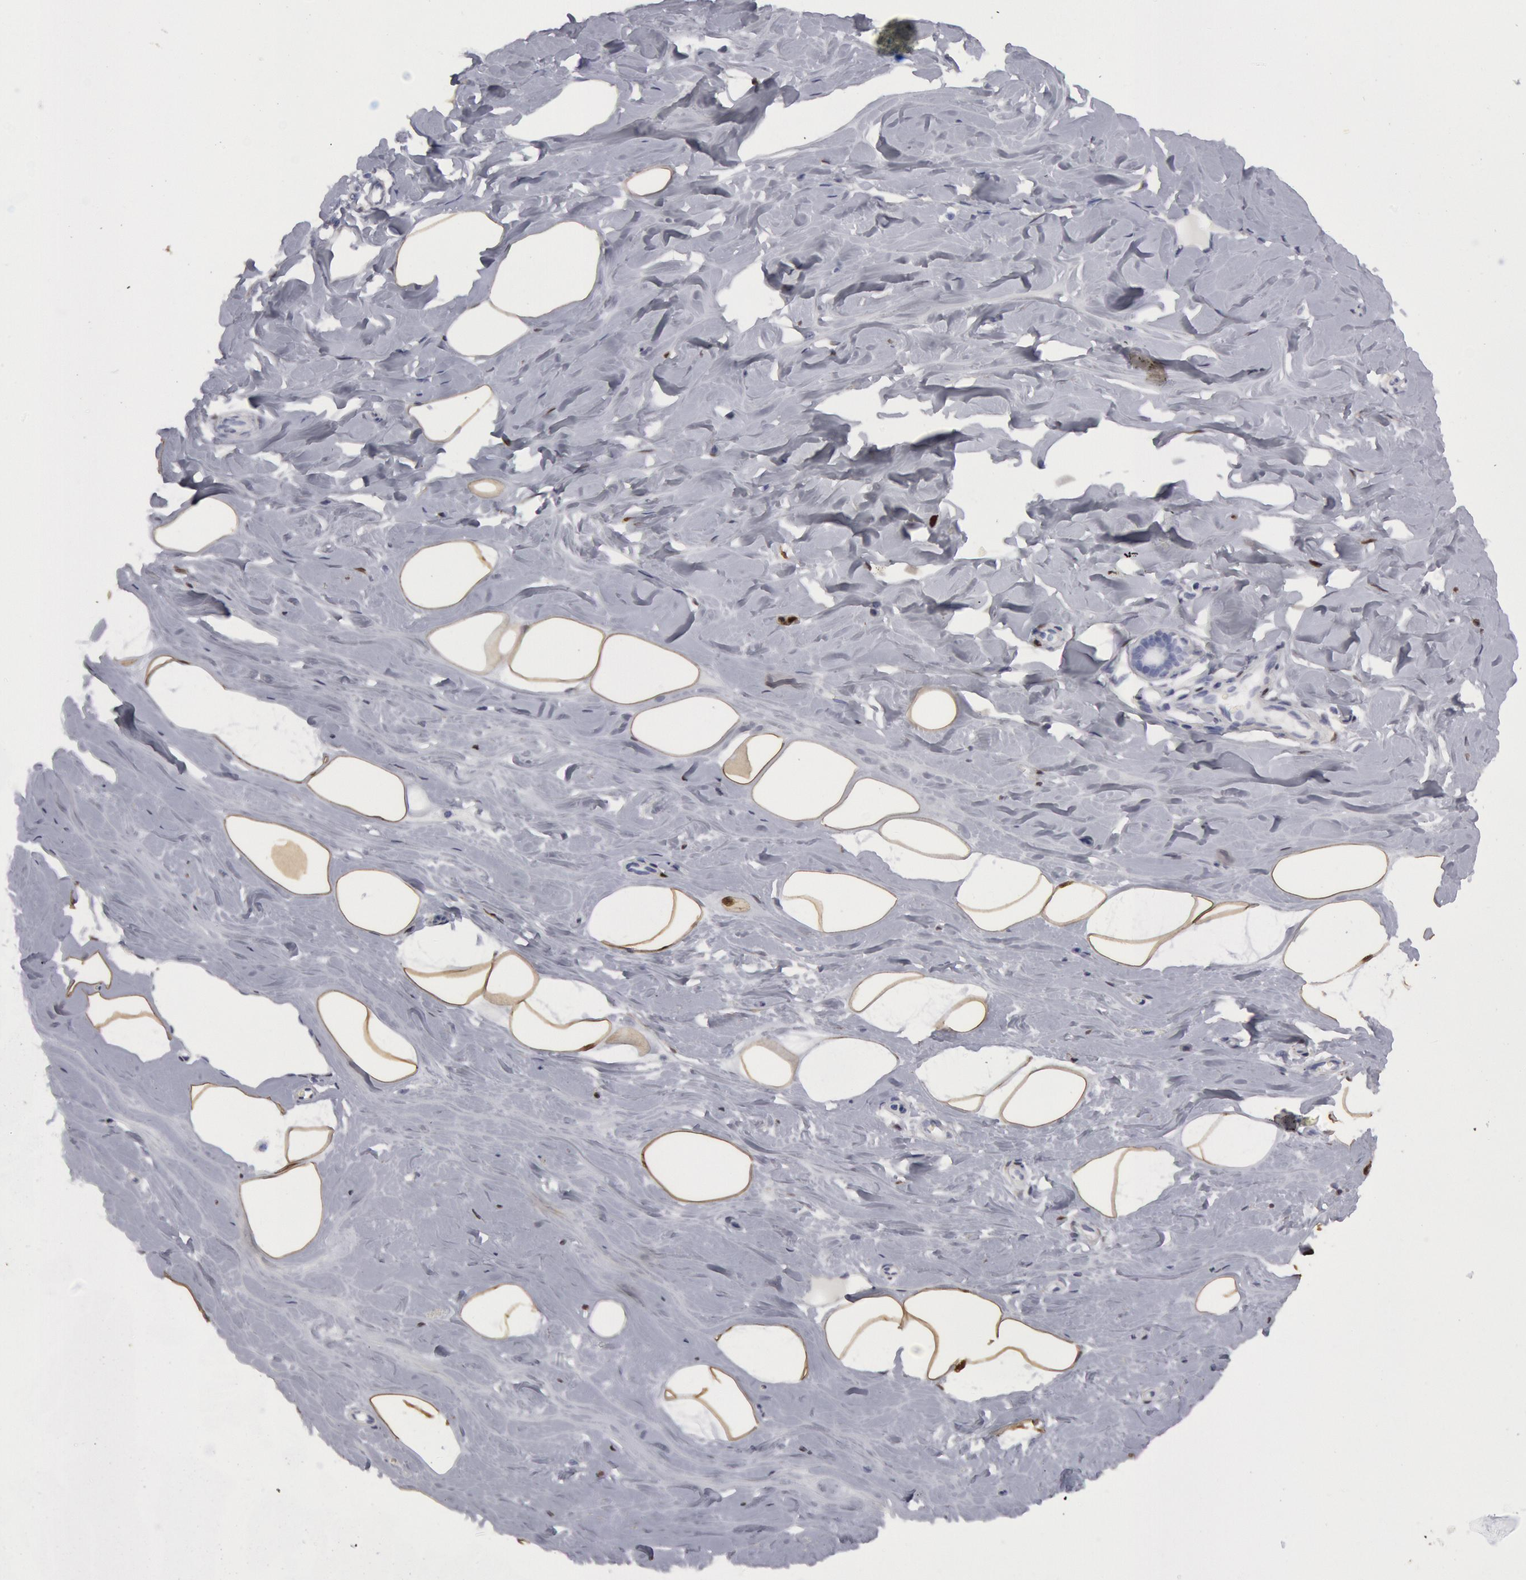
{"staining": {"intensity": "moderate", "quantity": "25%-75%", "location": "cytoplasmic/membranous"}, "tissue": "breast", "cell_type": "Adipocytes", "image_type": "normal", "snomed": [{"axis": "morphology", "description": "Normal tissue, NOS"}, {"axis": "topography", "description": "Breast"}], "caption": "This histopathology image demonstrates unremarkable breast stained with IHC to label a protein in brown. The cytoplasmic/membranous of adipocytes show moderate positivity for the protein. Nuclei are counter-stained blue.", "gene": "FHL1", "patient": {"sex": "female", "age": 45}}